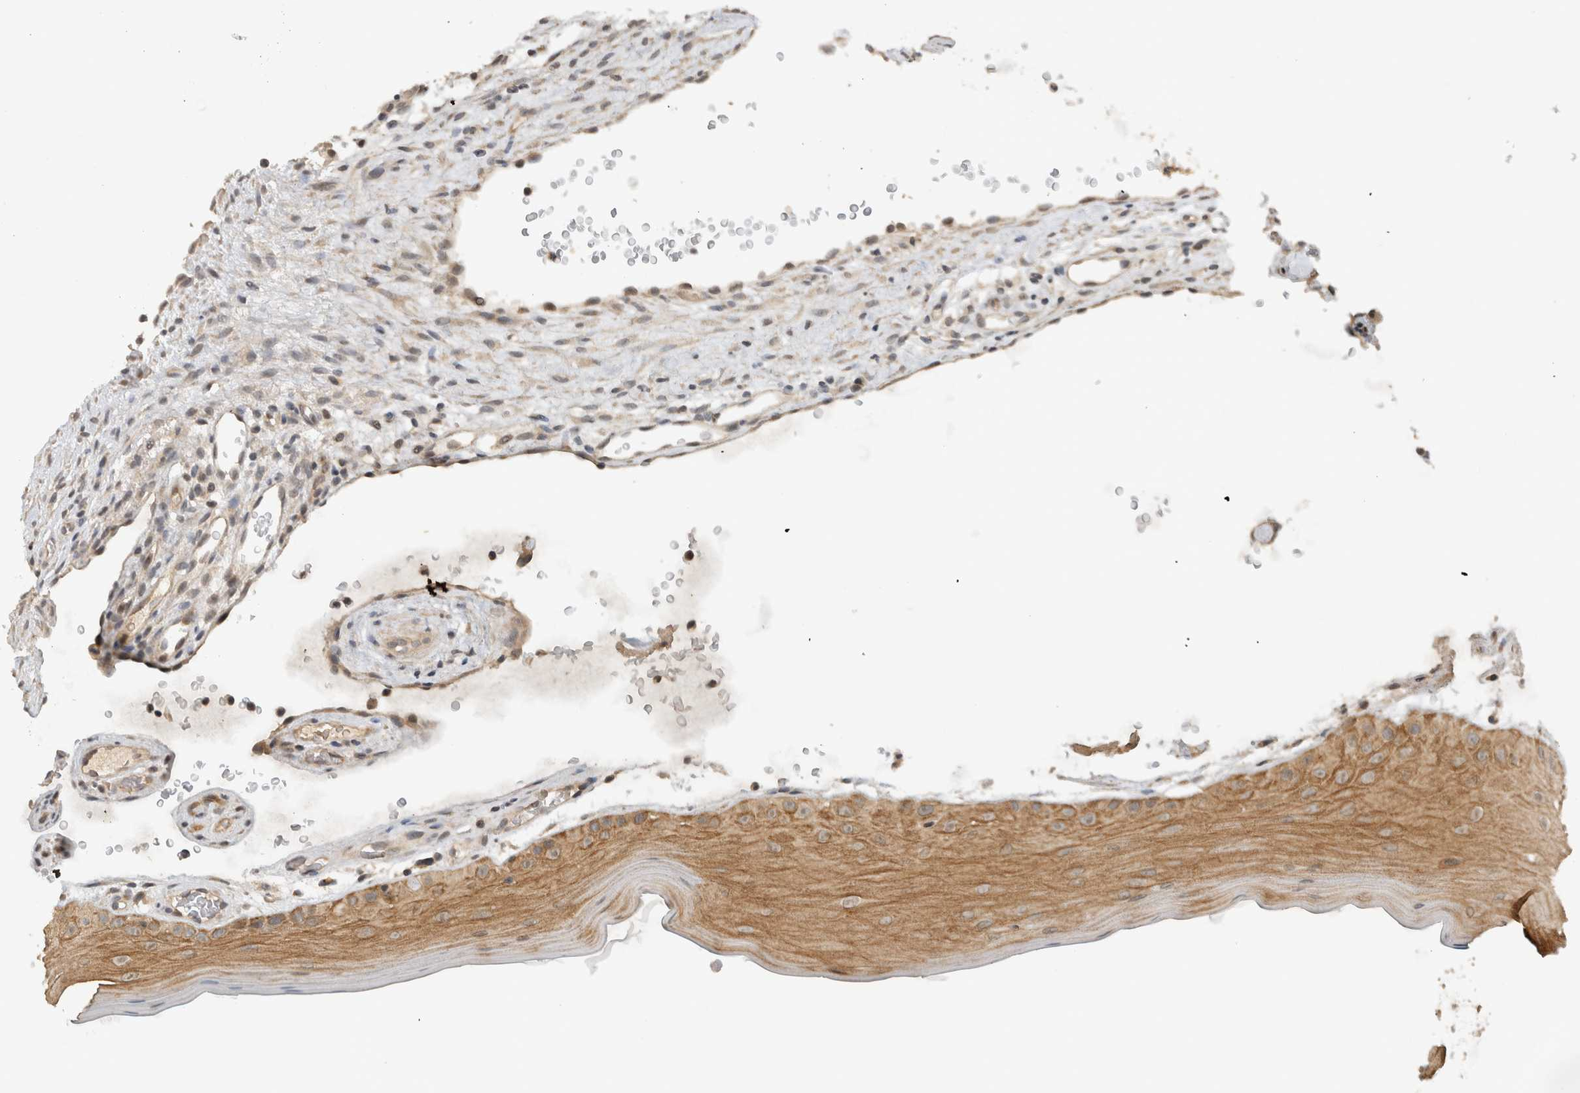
{"staining": {"intensity": "moderate", "quantity": ">75%", "location": "cytoplasmic/membranous"}, "tissue": "oral mucosa", "cell_type": "Squamous epithelial cells", "image_type": "normal", "snomed": [{"axis": "morphology", "description": "Normal tissue, NOS"}, {"axis": "topography", "description": "Oral tissue"}], "caption": "DAB immunohistochemical staining of benign oral mucosa demonstrates moderate cytoplasmic/membranous protein expression in about >75% of squamous epithelial cells.", "gene": "ERCC6L2", "patient": {"sex": "male", "age": 13}}